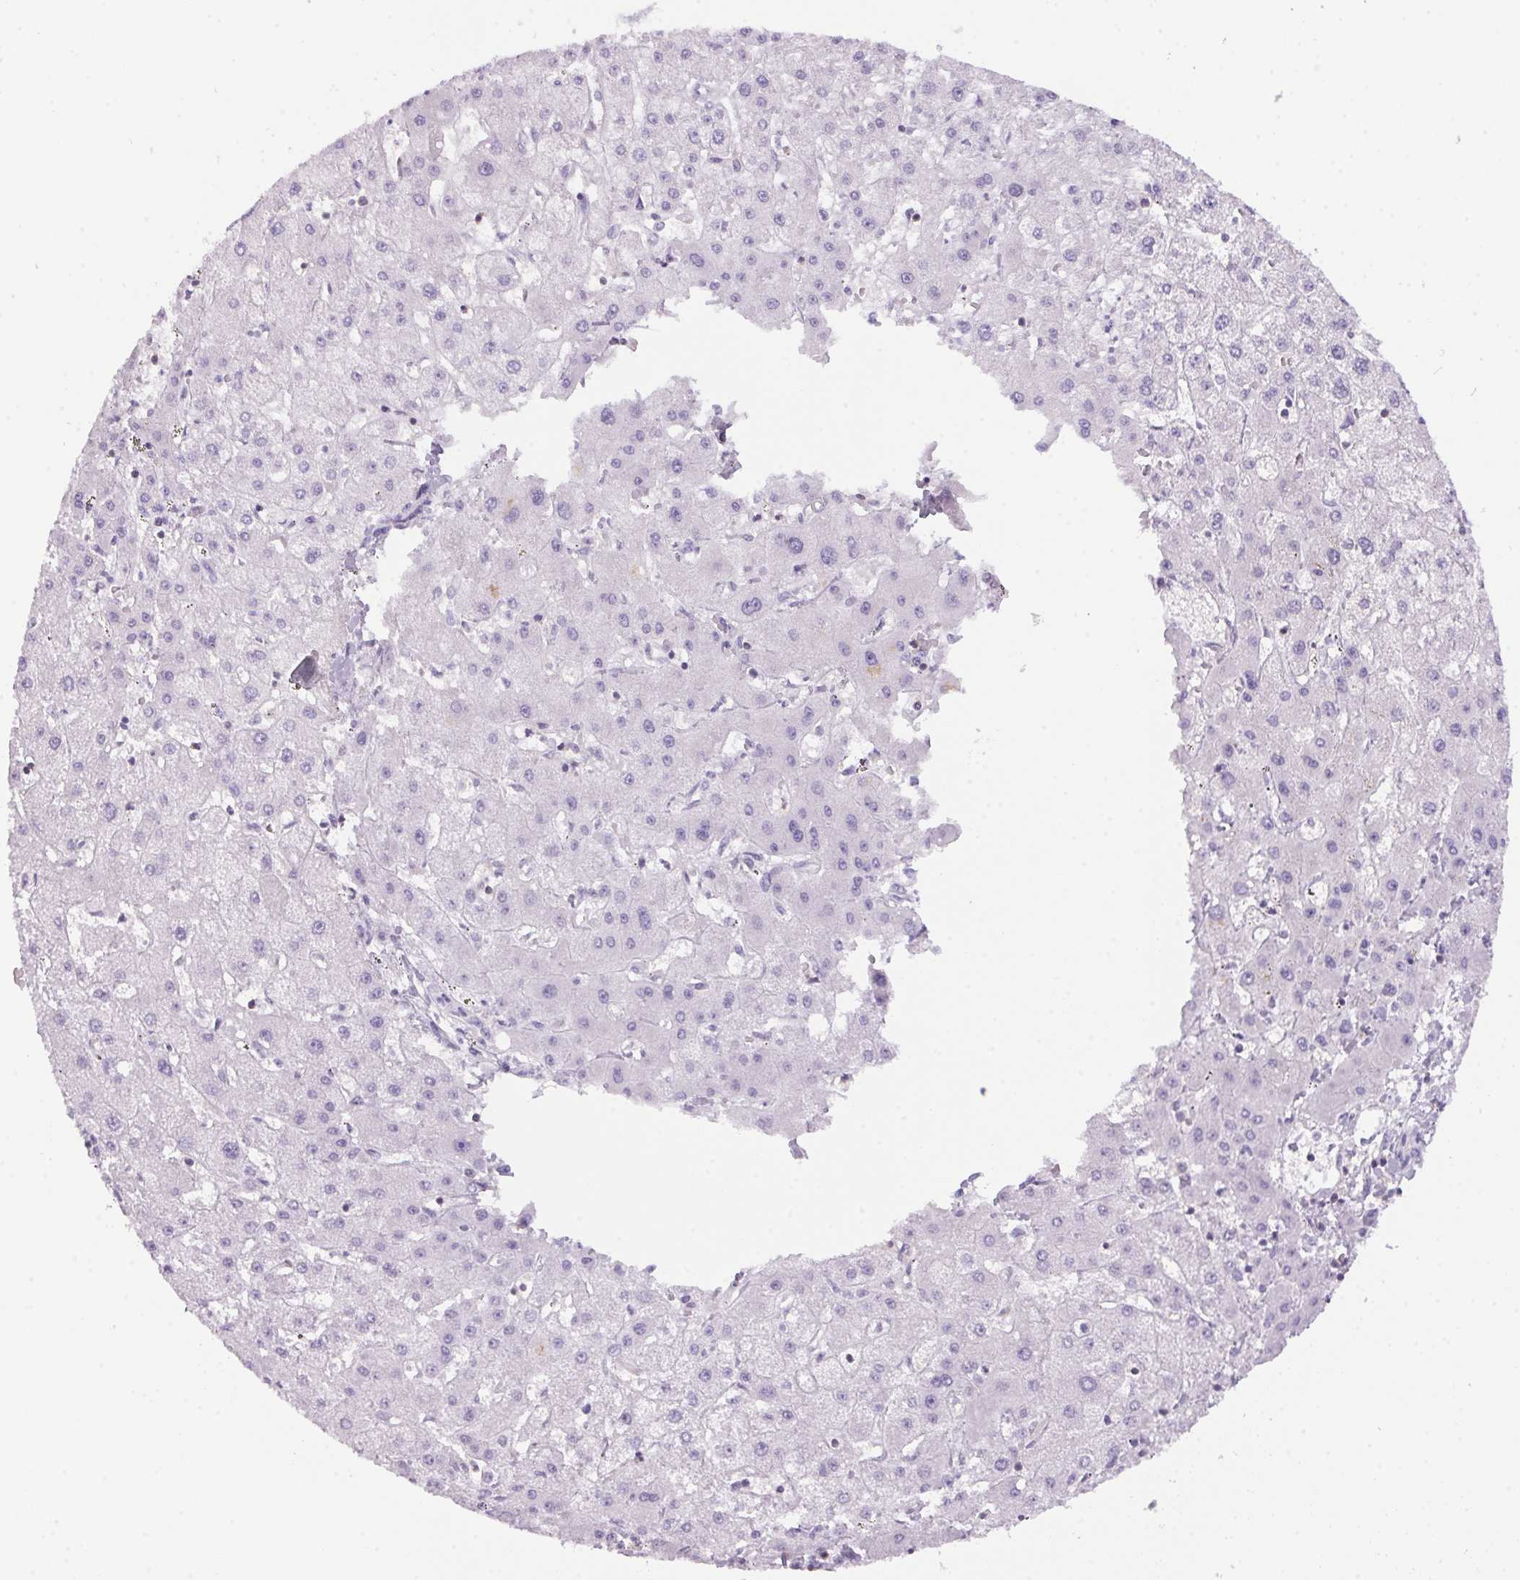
{"staining": {"intensity": "negative", "quantity": "none", "location": "none"}, "tissue": "liver cancer", "cell_type": "Tumor cells", "image_type": "cancer", "snomed": [{"axis": "morphology", "description": "Cholangiocarcinoma"}, {"axis": "topography", "description": "Liver"}], "caption": "Tumor cells show no significant protein positivity in liver cholangiocarcinoma.", "gene": "S100A2", "patient": {"sex": "female", "age": 60}}